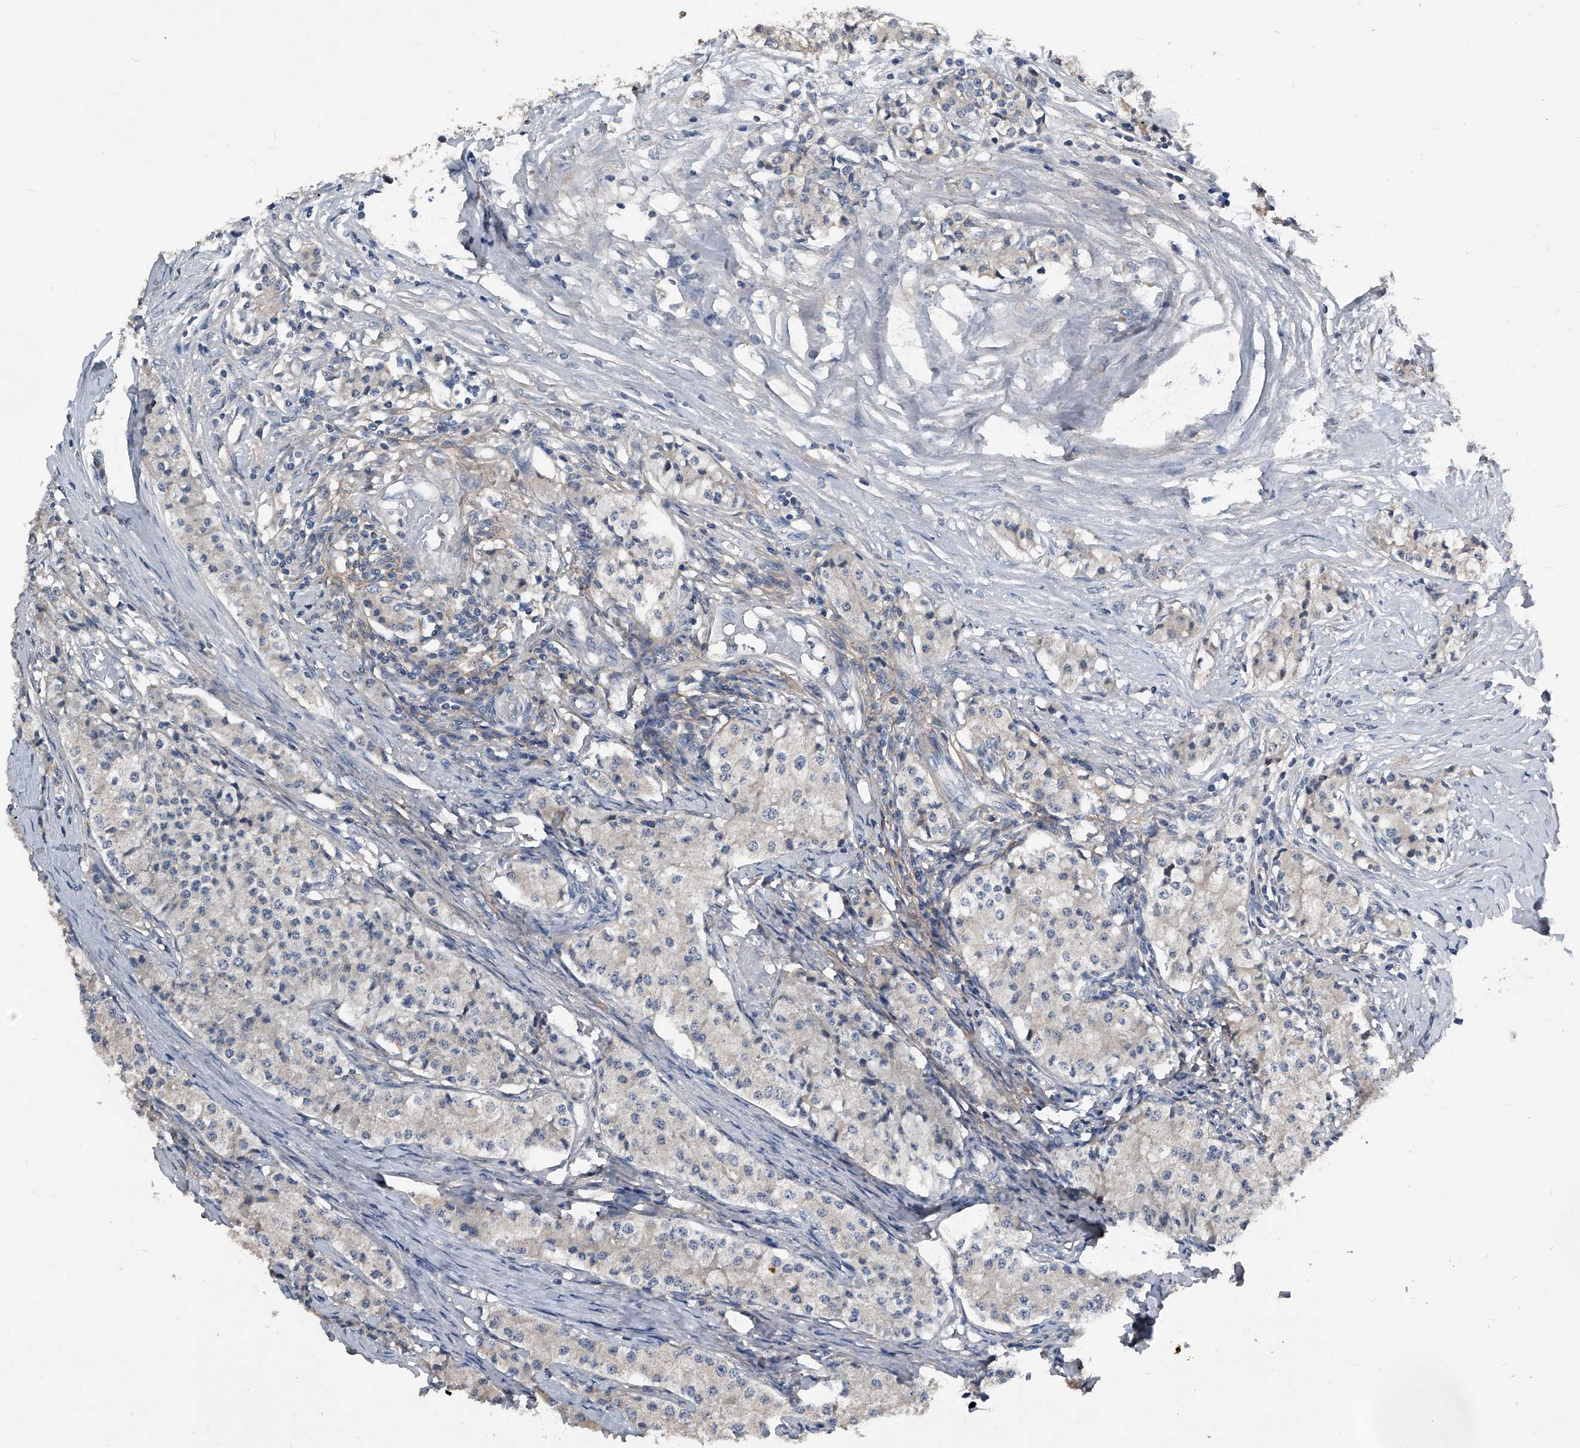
{"staining": {"intensity": "negative", "quantity": "none", "location": "none"}, "tissue": "carcinoid", "cell_type": "Tumor cells", "image_type": "cancer", "snomed": [{"axis": "morphology", "description": "Carcinoid, malignant, NOS"}, {"axis": "topography", "description": "Colon"}], "caption": "DAB (3,3'-diaminobenzidine) immunohistochemical staining of human carcinoid demonstrates no significant staining in tumor cells.", "gene": "PHACTR1", "patient": {"sex": "female", "age": 52}}